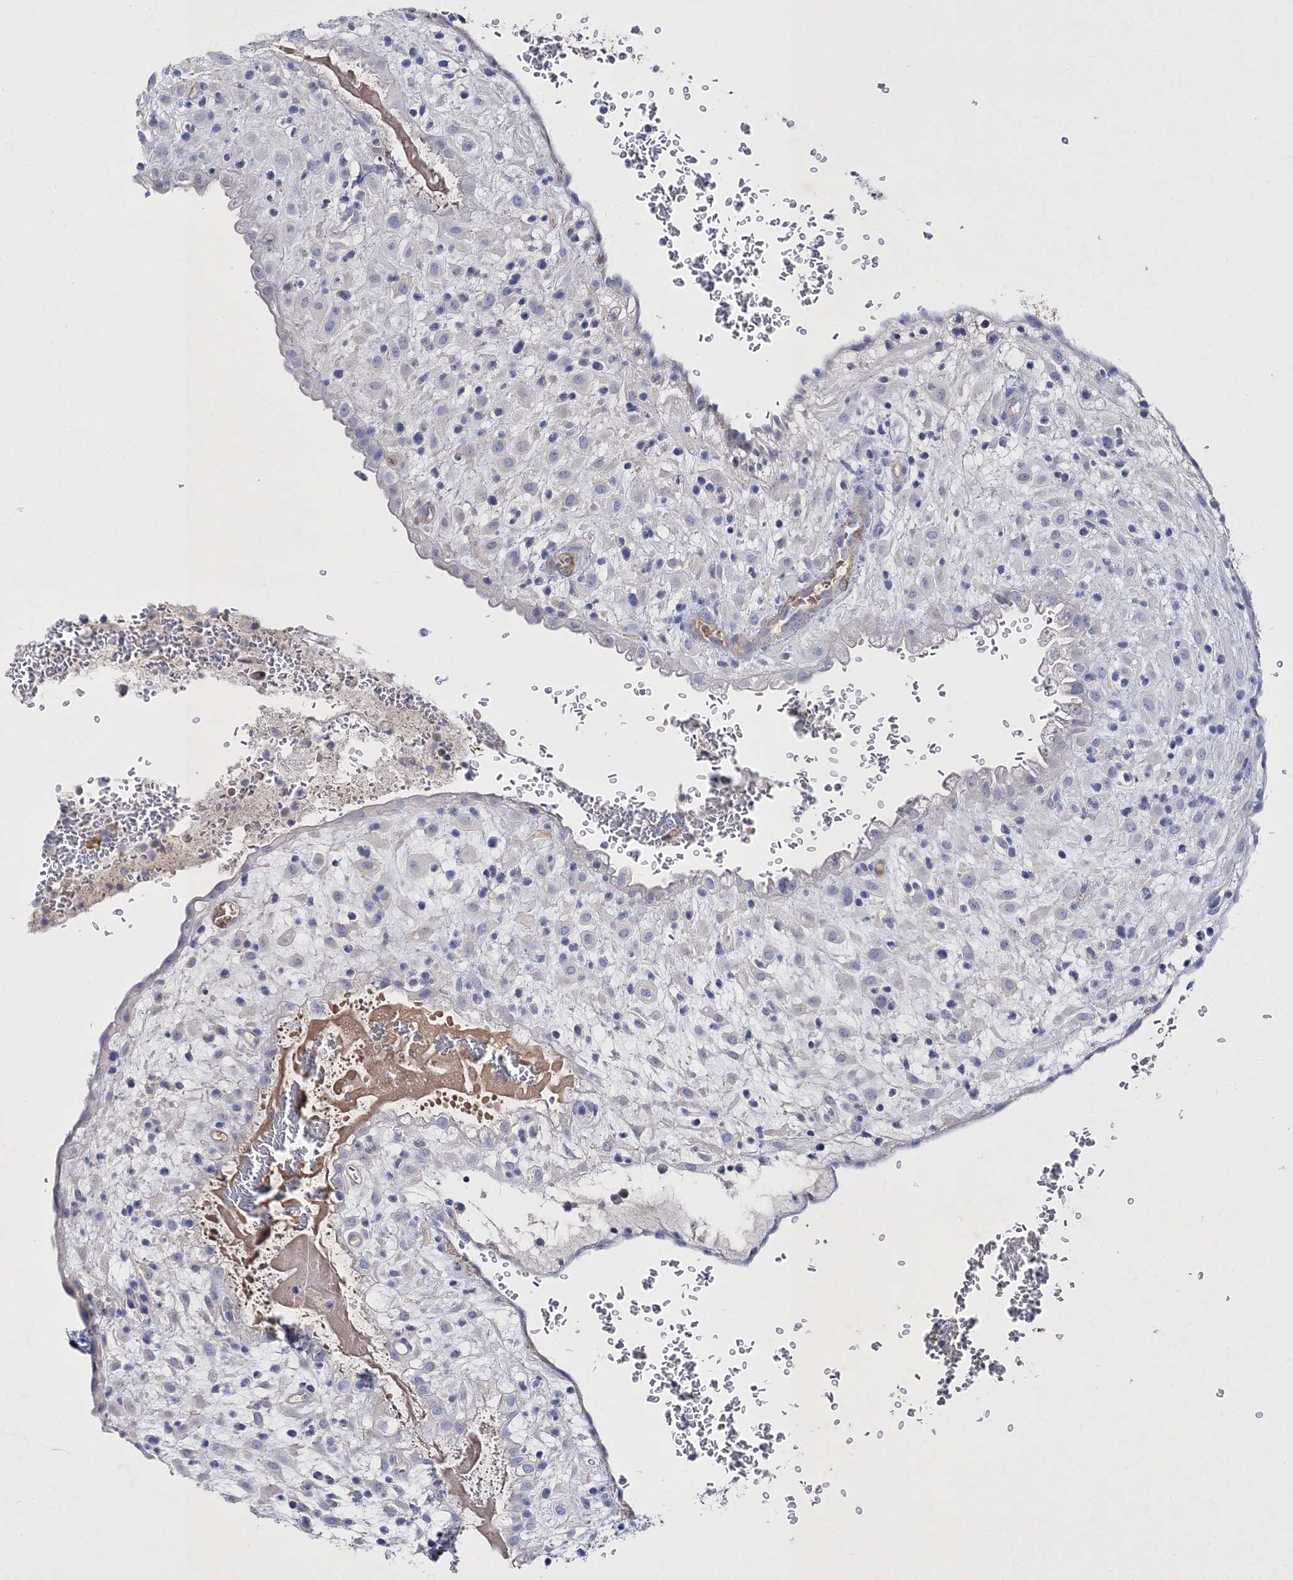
{"staining": {"intensity": "negative", "quantity": "none", "location": "none"}, "tissue": "placenta", "cell_type": "Decidual cells", "image_type": "normal", "snomed": [{"axis": "morphology", "description": "Normal tissue, NOS"}, {"axis": "topography", "description": "Placenta"}], "caption": "A high-resolution image shows immunohistochemistry (IHC) staining of normal placenta, which reveals no significant positivity in decidual cells.", "gene": "RTN2", "patient": {"sex": "female", "age": 35}}